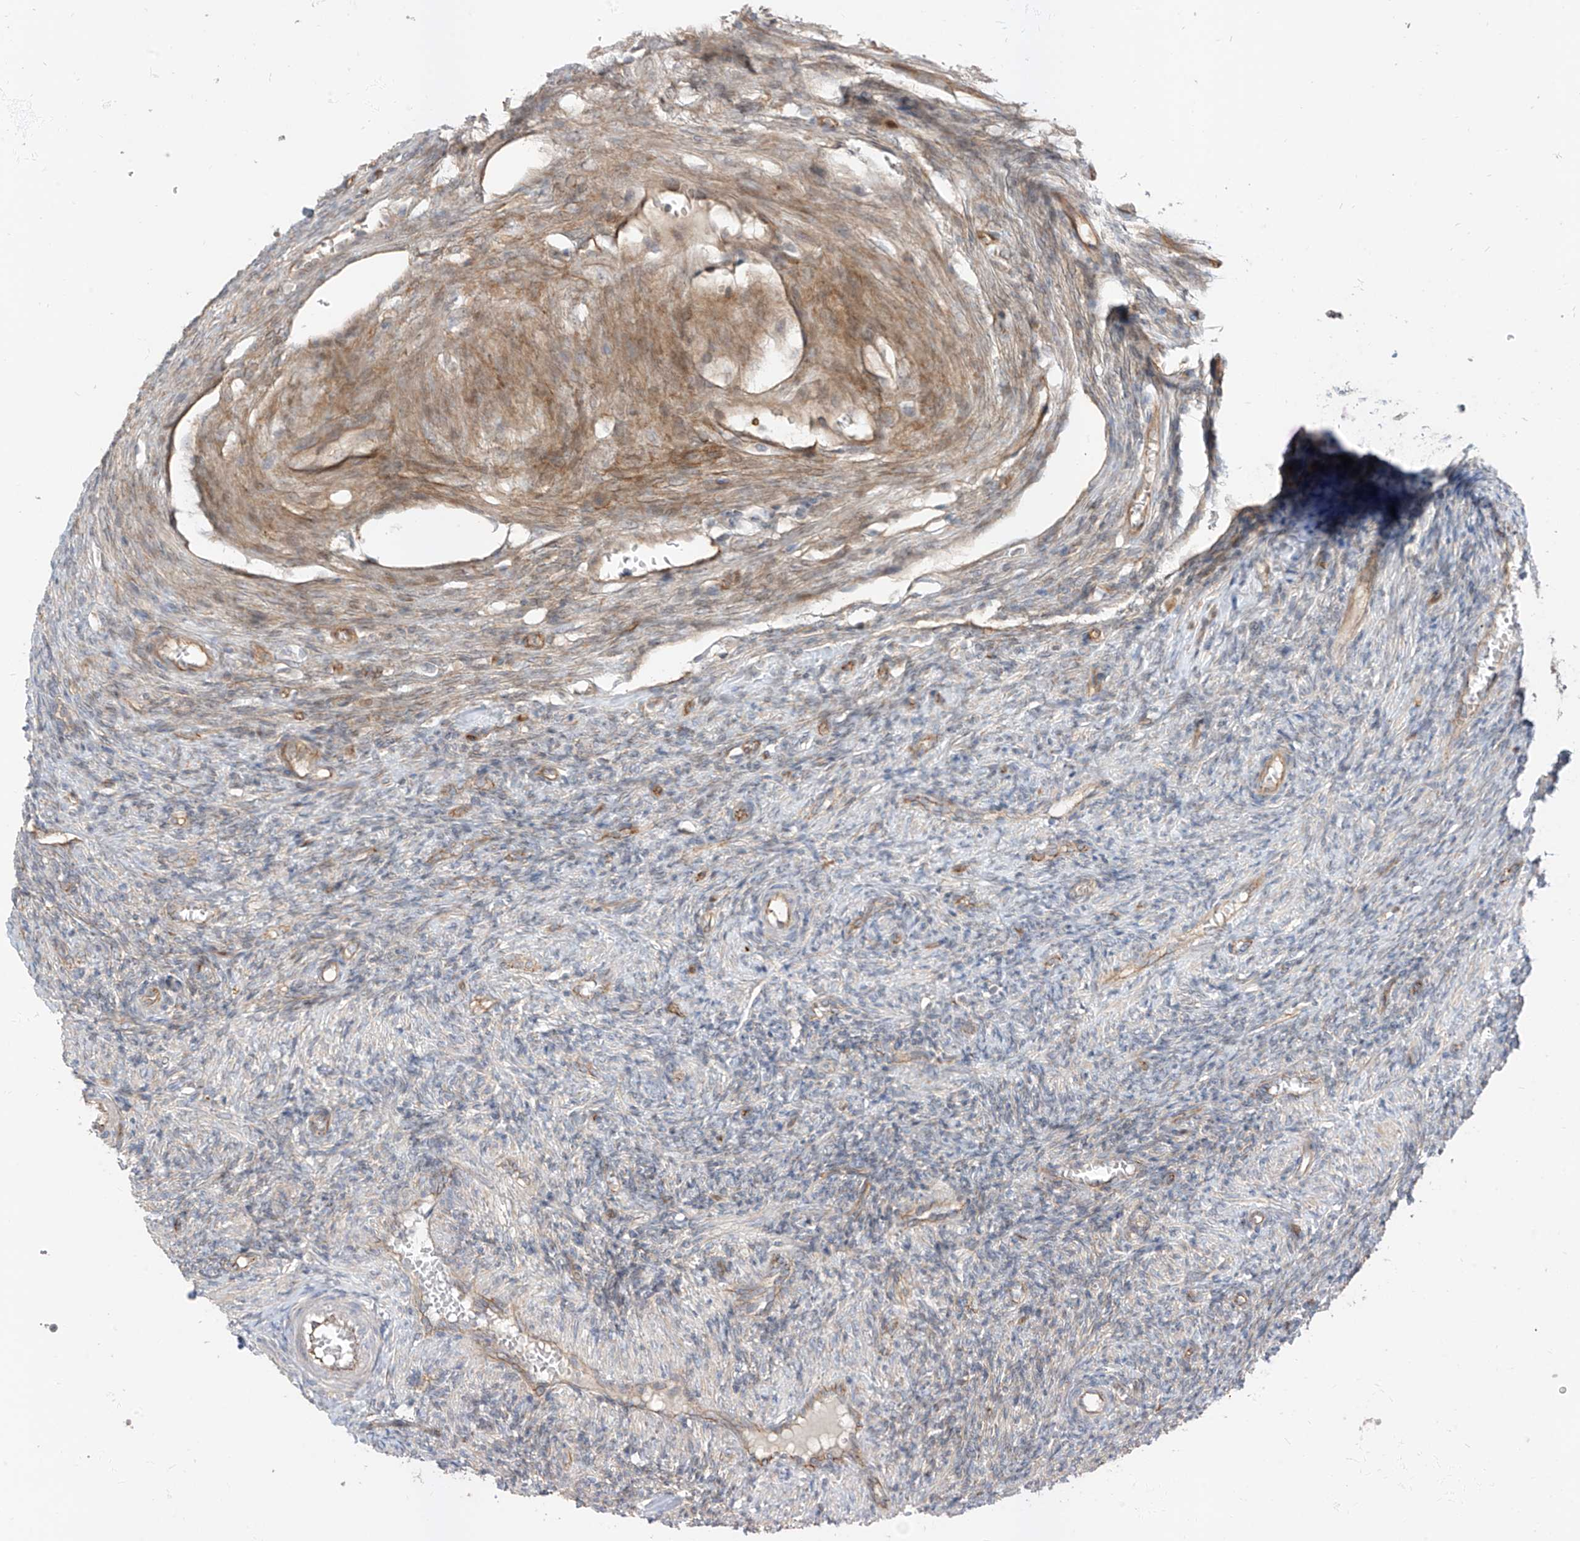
{"staining": {"intensity": "weak", "quantity": "25%-75%", "location": "cytoplasmic/membranous"}, "tissue": "ovary", "cell_type": "Ovarian stroma cells", "image_type": "normal", "snomed": [{"axis": "morphology", "description": "Normal tissue, NOS"}, {"axis": "topography", "description": "Ovary"}], "caption": "Protein expression analysis of unremarkable ovary displays weak cytoplasmic/membranous positivity in approximately 25%-75% of ovarian stroma cells.", "gene": "EPHX4", "patient": {"sex": "female", "age": 27}}